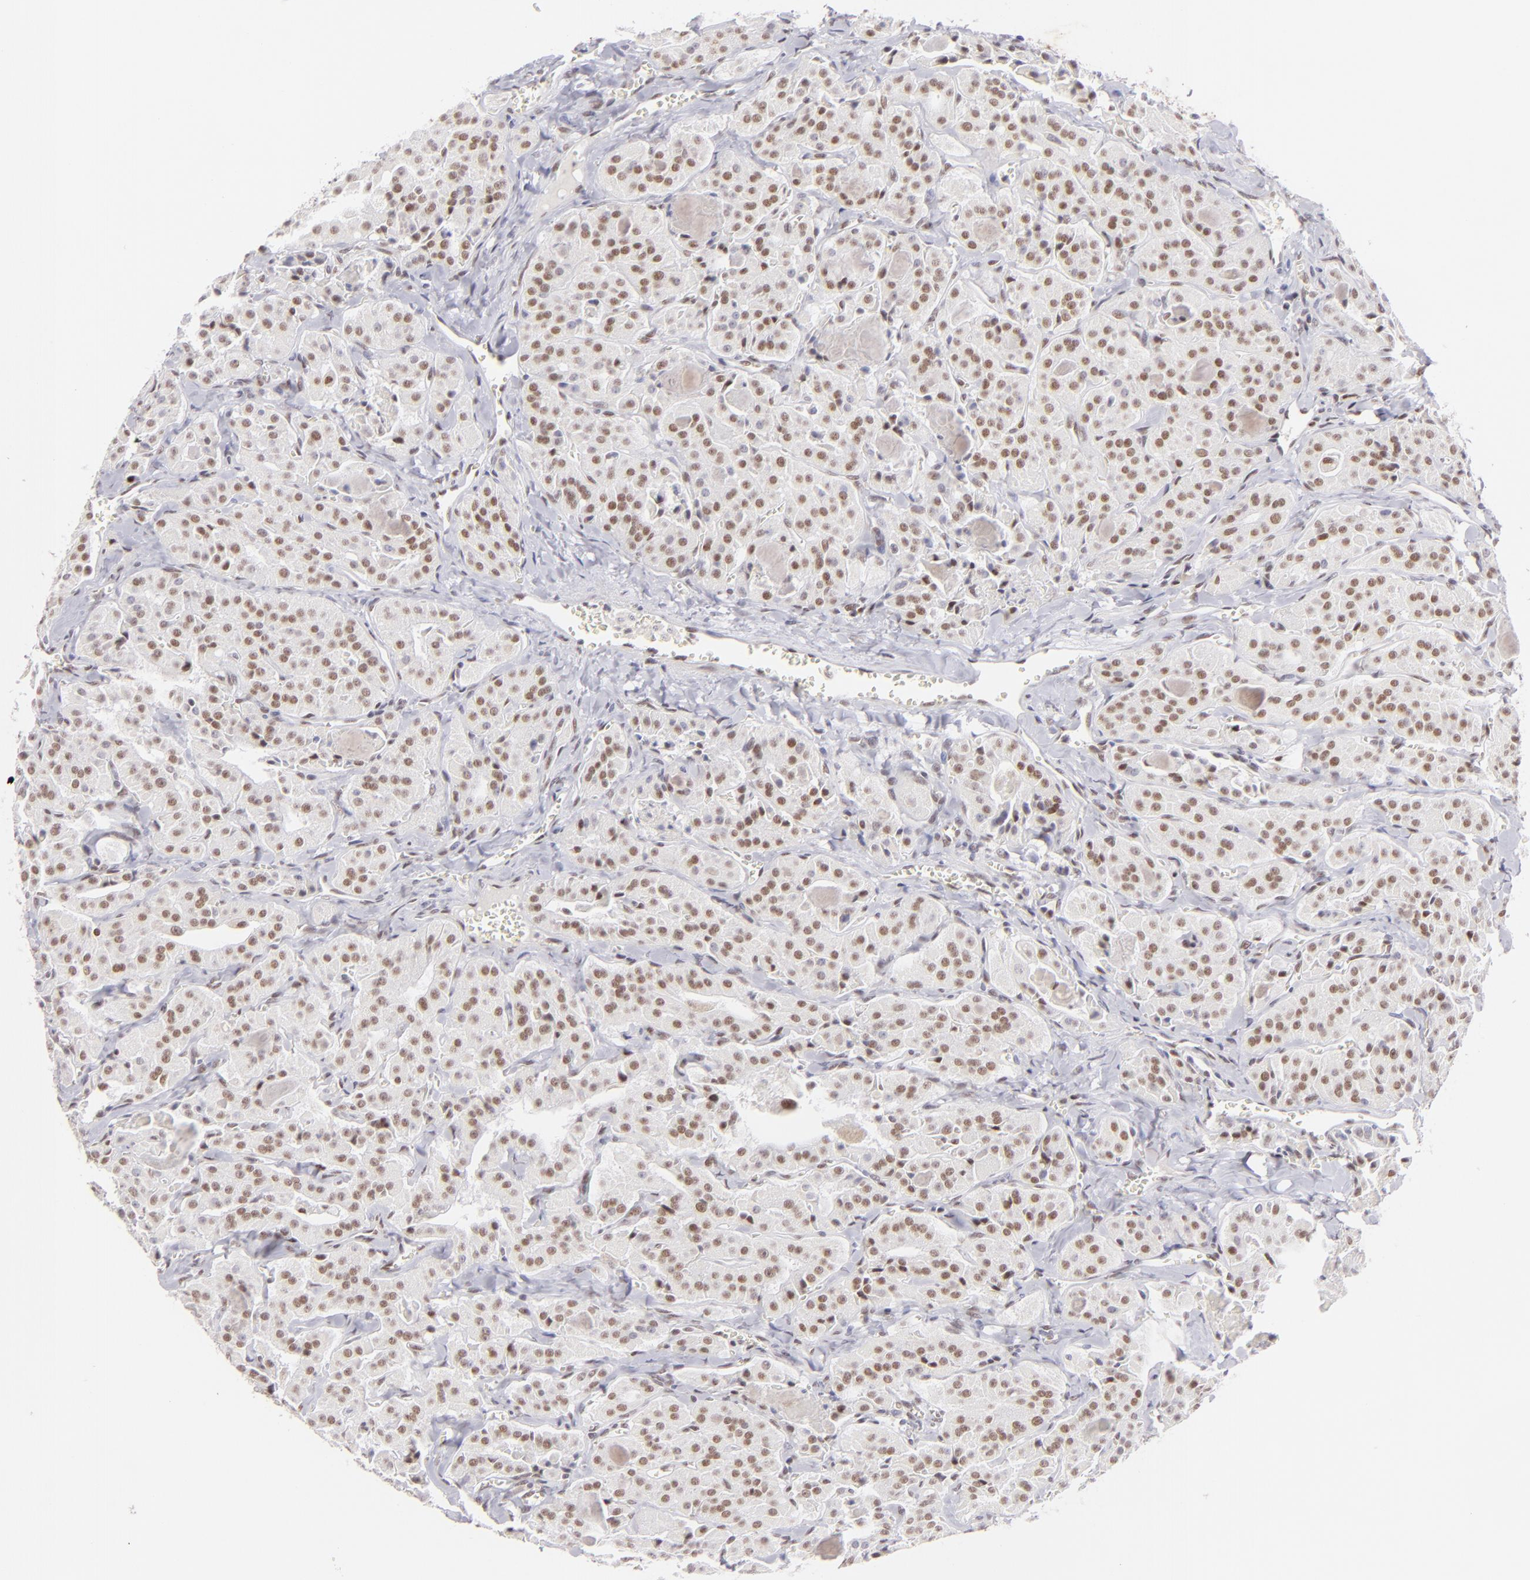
{"staining": {"intensity": "moderate", "quantity": ">75%", "location": "nuclear"}, "tissue": "thyroid cancer", "cell_type": "Tumor cells", "image_type": "cancer", "snomed": [{"axis": "morphology", "description": "Carcinoma, NOS"}, {"axis": "topography", "description": "Thyroid gland"}], "caption": "Immunohistochemistry (DAB) staining of human thyroid cancer displays moderate nuclear protein staining in approximately >75% of tumor cells.", "gene": "POU2F1", "patient": {"sex": "male", "age": 76}}